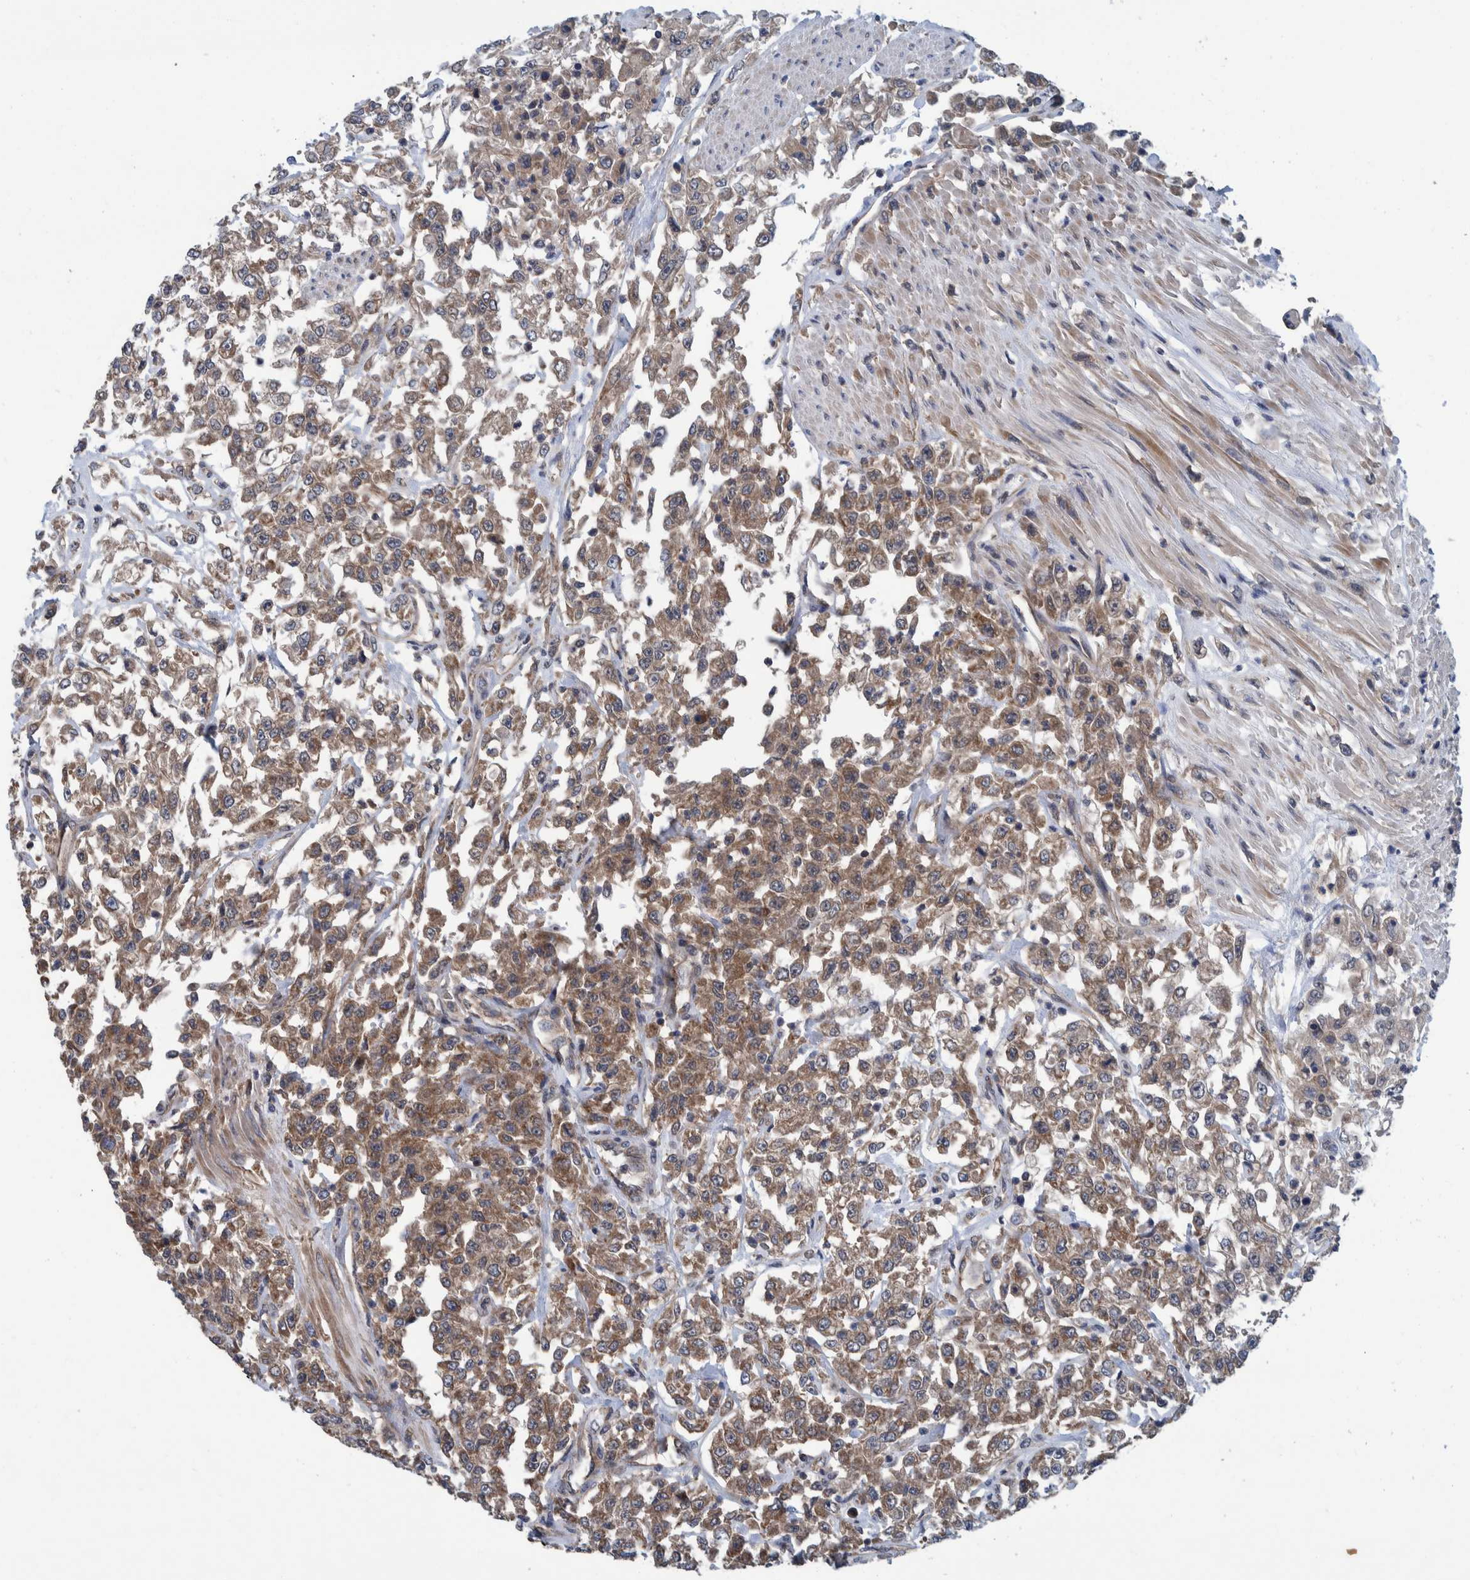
{"staining": {"intensity": "moderate", "quantity": ">75%", "location": "cytoplasmic/membranous"}, "tissue": "urothelial cancer", "cell_type": "Tumor cells", "image_type": "cancer", "snomed": [{"axis": "morphology", "description": "Urothelial carcinoma, High grade"}, {"axis": "topography", "description": "Urinary bladder"}], "caption": "A brown stain labels moderate cytoplasmic/membranous staining of a protein in high-grade urothelial carcinoma tumor cells.", "gene": "MRPS7", "patient": {"sex": "male", "age": 46}}